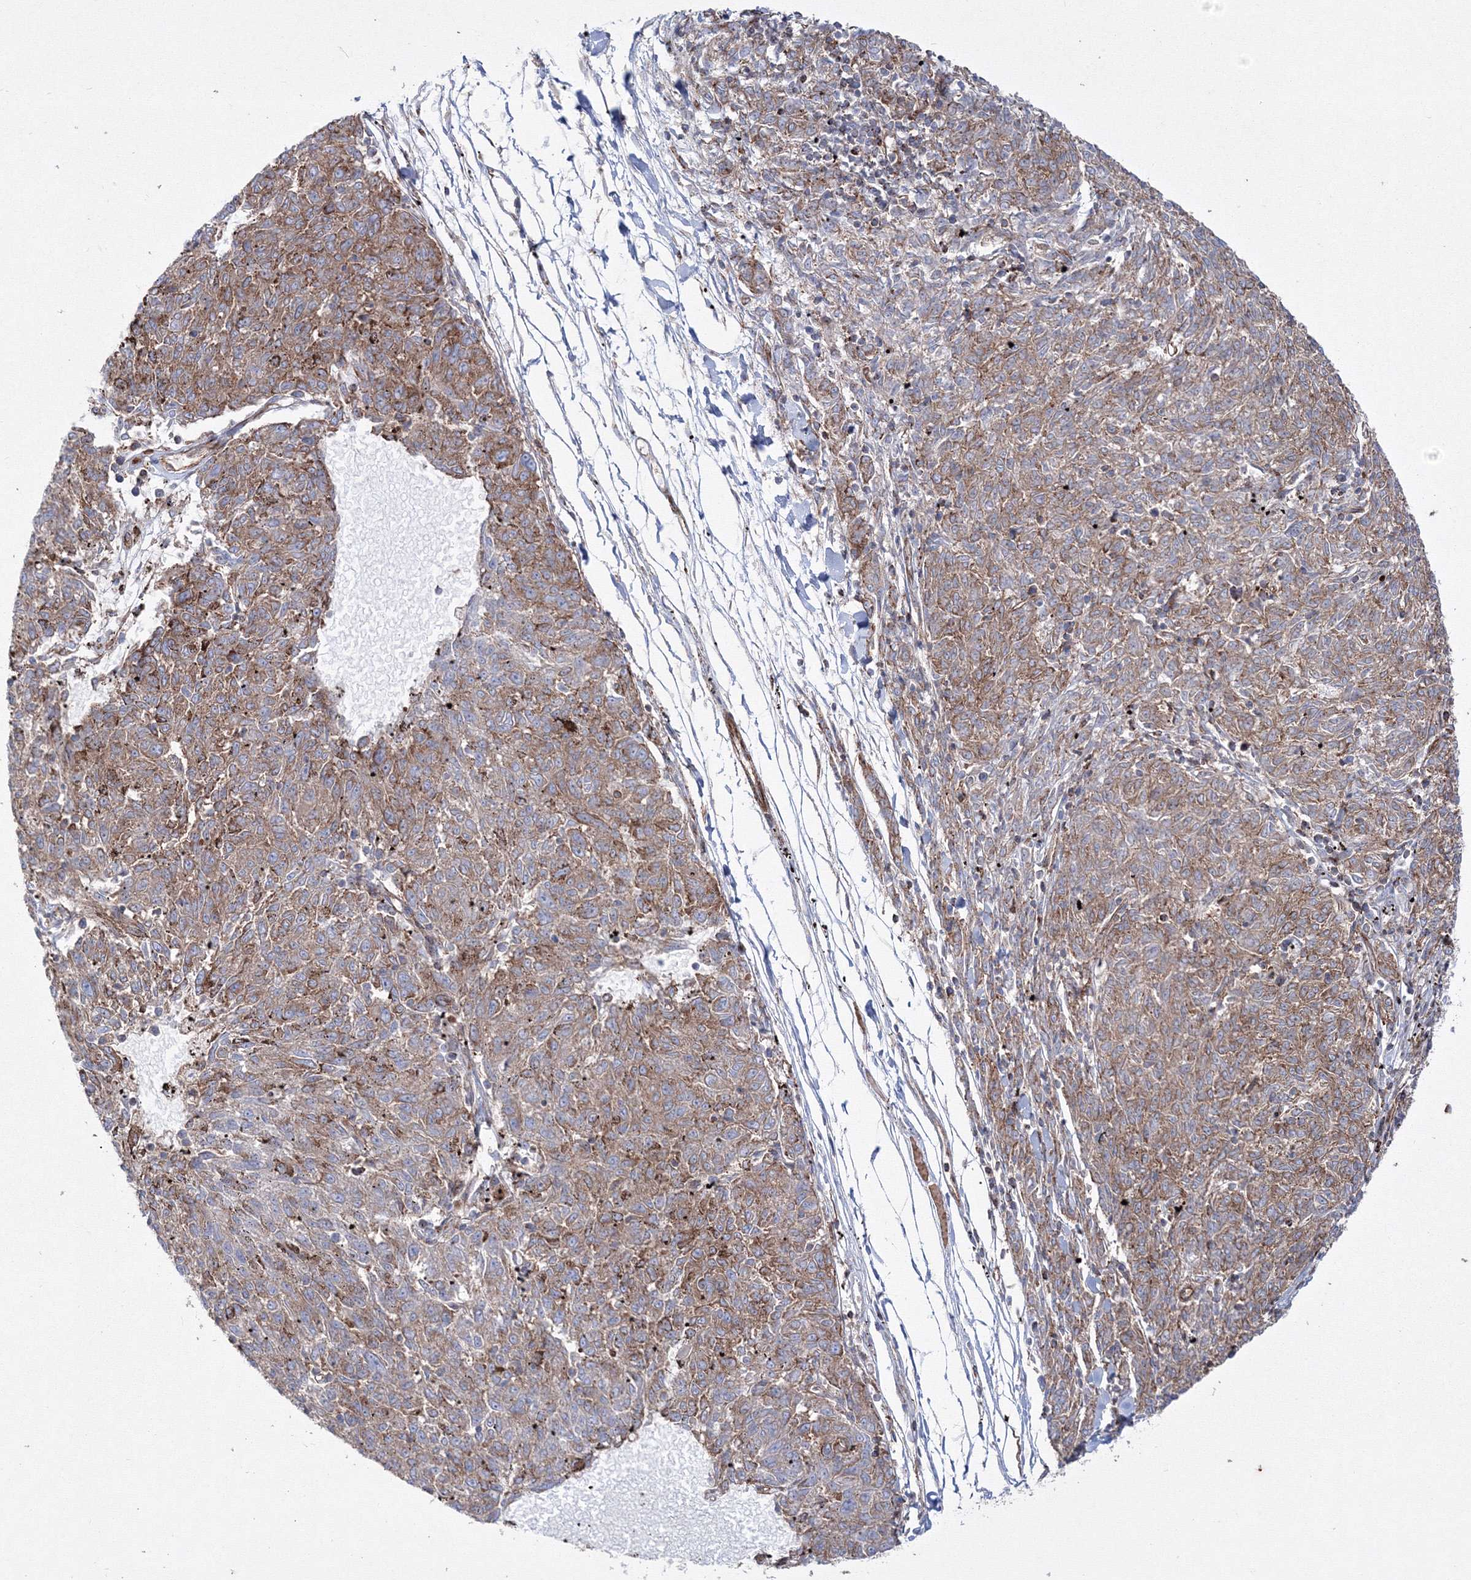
{"staining": {"intensity": "moderate", "quantity": ">75%", "location": "cytoplasmic/membranous"}, "tissue": "melanoma", "cell_type": "Tumor cells", "image_type": "cancer", "snomed": [{"axis": "morphology", "description": "Malignant melanoma, NOS"}, {"axis": "topography", "description": "Skin"}], "caption": "There is medium levels of moderate cytoplasmic/membranous staining in tumor cells of melanoma, as demonstrated by immunohistochemical staining (brown color).", "gene": "GPR82", "patient": {"sex": "female", "age": 72}}